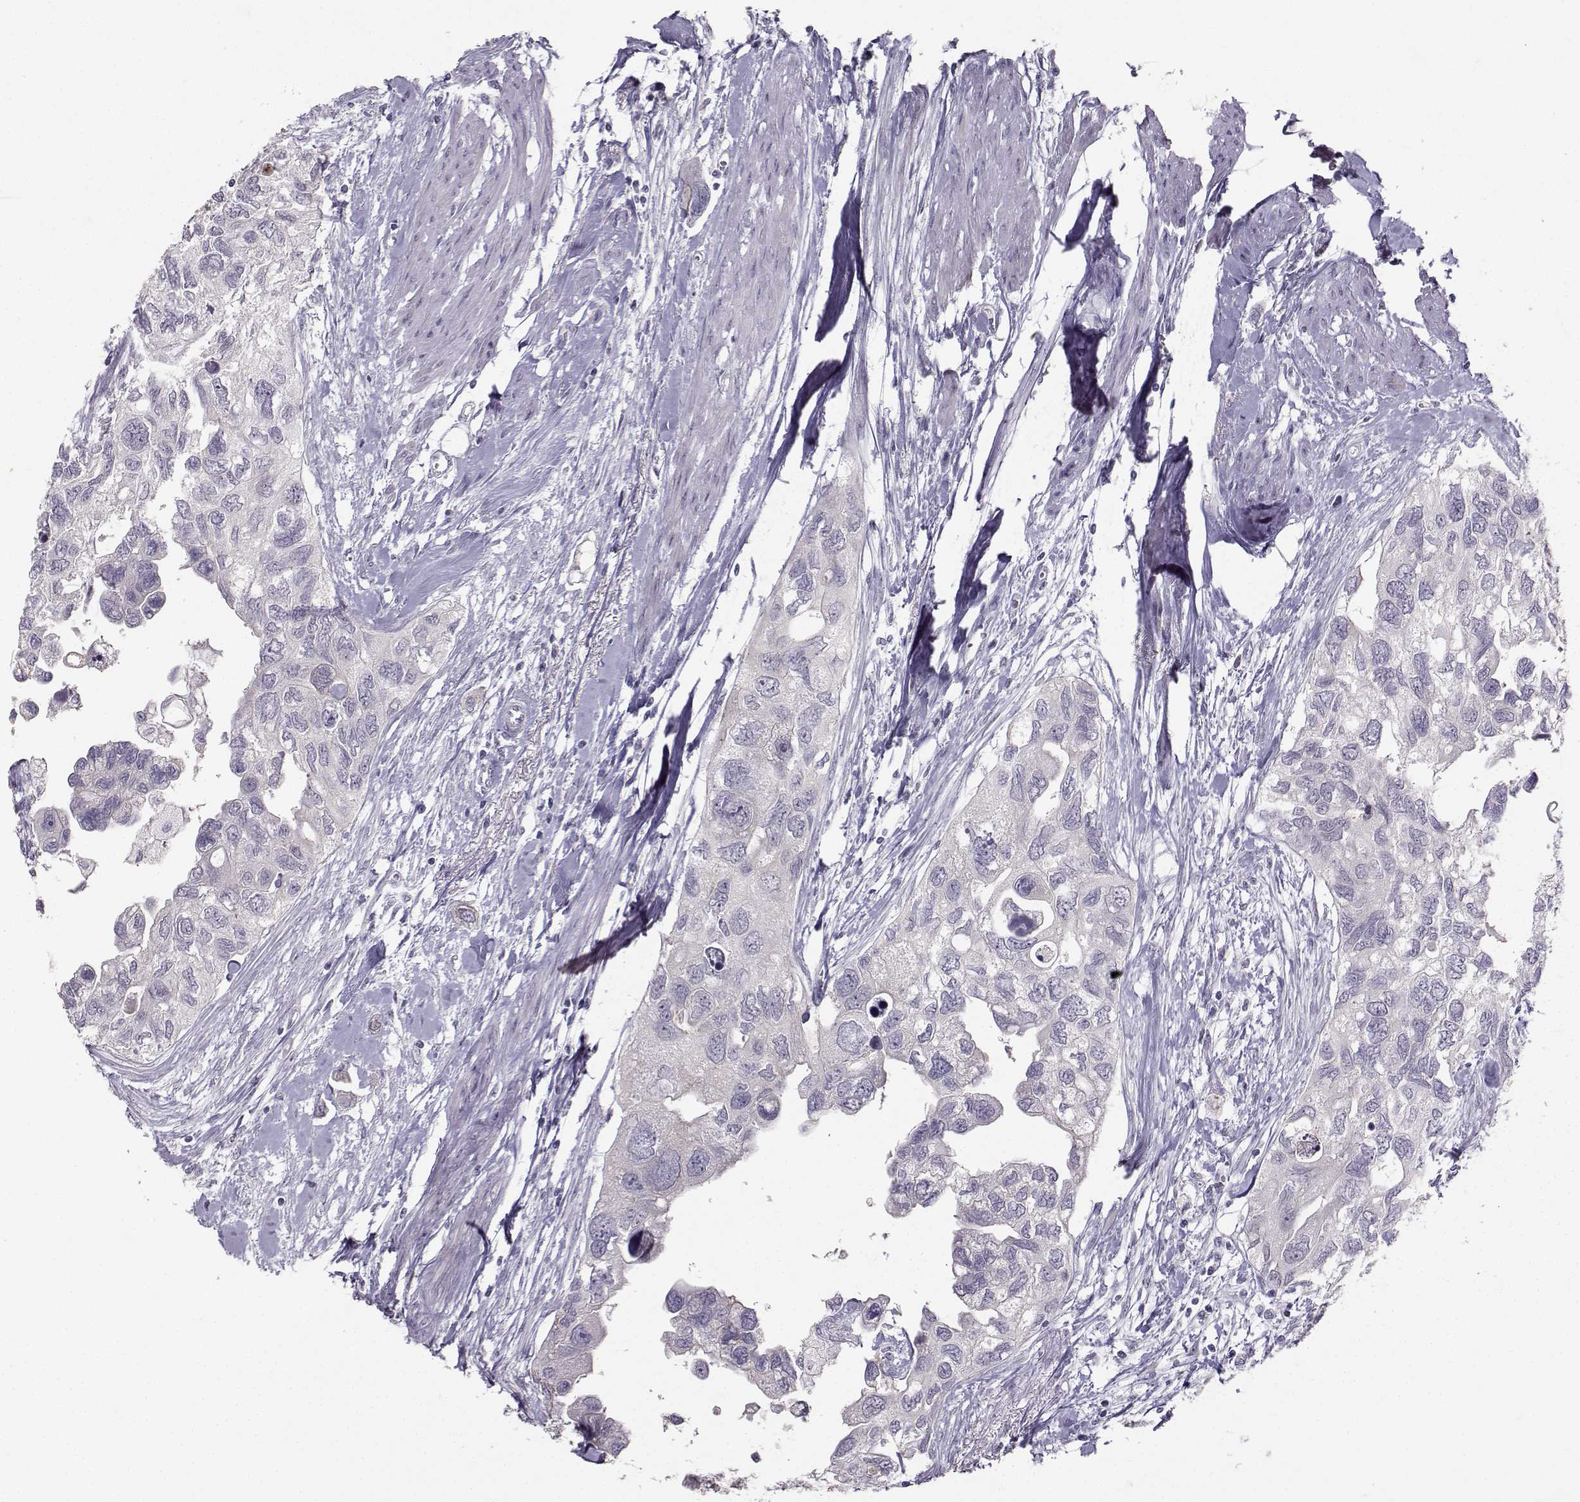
{"staining": {"intensity": "negative", "quantity": "none", "location": "none"}, "tissue": "urothelial cancer", "cell_type": "Tumor cells", "image_type": "cancer", "snomed": [{"axis": "morphology", "description": "Urothelial carcinoma, High grade"}, {"axis": "topography", "description": "Urinary bladder"}], "caption": "IHC of human urothelial cancer shows no staining in tumor cells. The staining is performed using DAB brown chromogen with nuclei counter-stained in using hematoxylin.", "gene": "PKP2", "patient": {"sex": "male", "age": 59}}